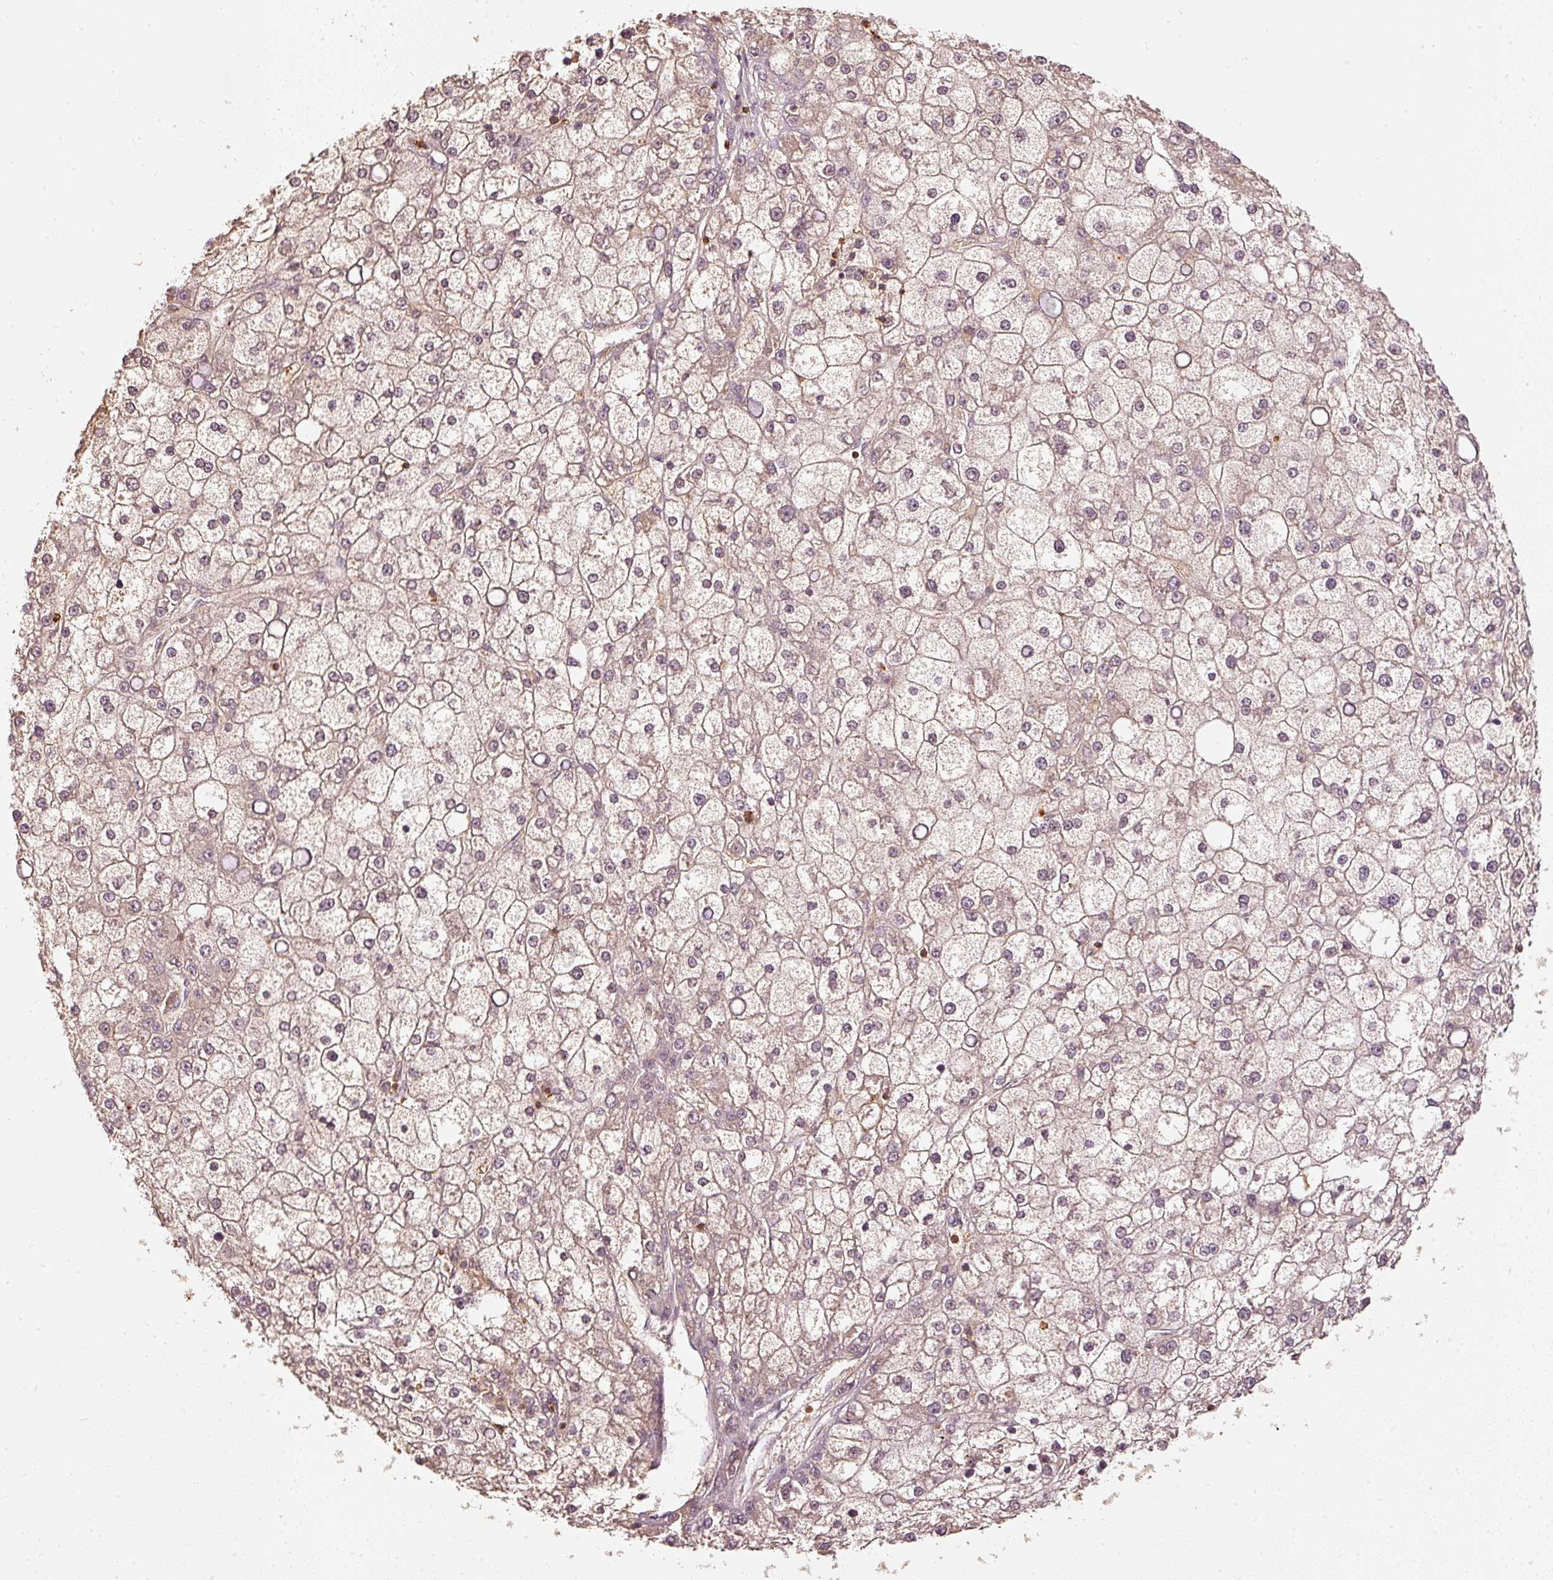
{"staining": {"intensity": "negative", "quantity": "none", "location": "none"}, "tissue": "liver cancer", "cell_type": "Tumor cells", "image_type": "cancer", "snomed": [{"axis": "morphology", "description": "Carcinoma, Hepatocellular, NOS"}, {"axis": "topography", "description": "Liver"}], "caption": "Tumor cells are negative for brown protein staining in liver cancer (hepatocellular carcinoma).", "gene": "EVL", "patient": {"sex": "male", "age": 67}}